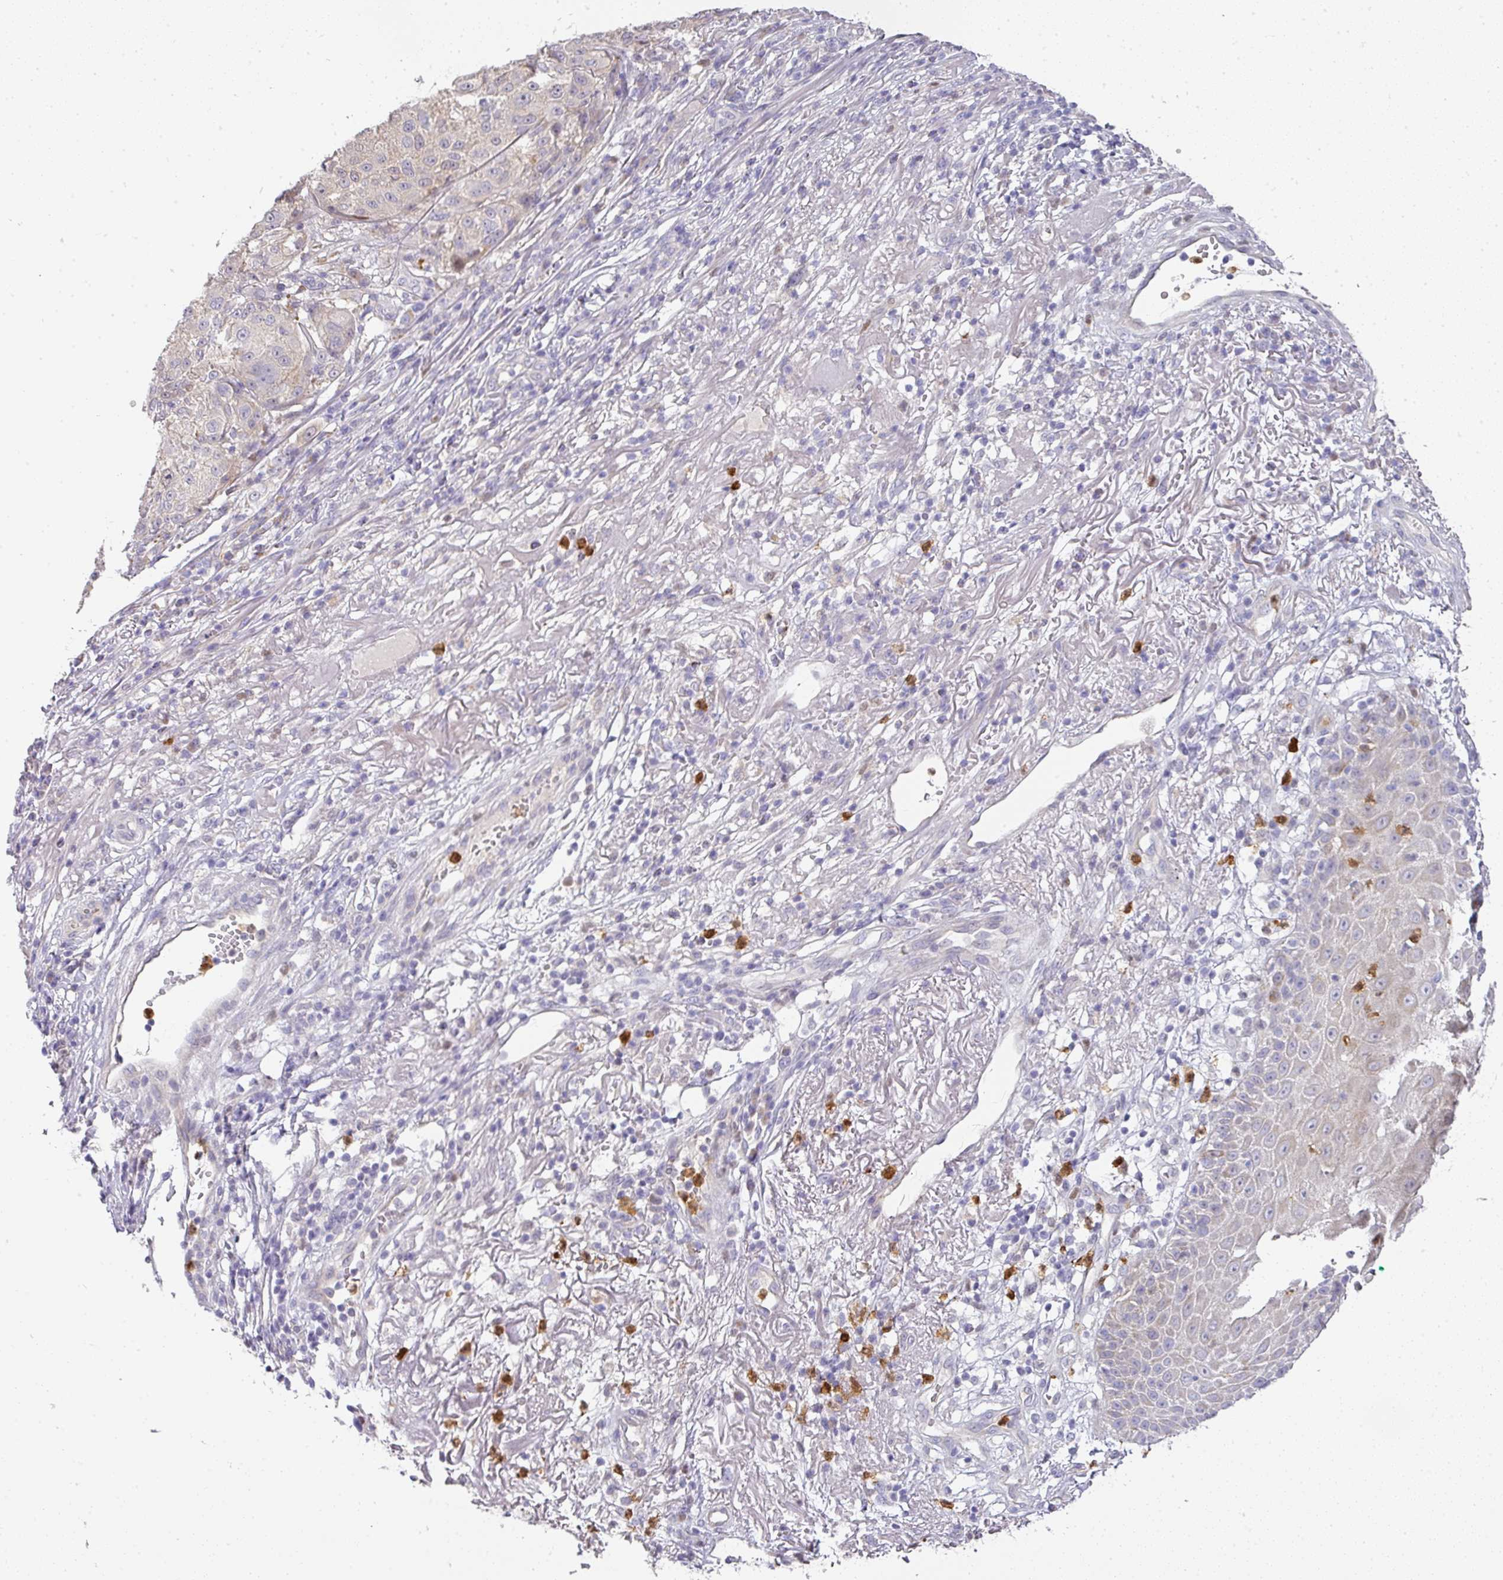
{"staining": {"intensity": "negative", "quantity": "none", "location": "none"}, "tissue": "melanoma", "cell_type": "Tumor cells", "image_type": "cancer", "snomed": [{"axis": "morphology", "description": "Necrosis, NOS"}, {"axis": "morphology", "description": "Malignant melanoma, NOS"}, {"axis": "topography", "description": "Skin"}], "caption": "Immunohistochemical staining of human malignant melanoma reveals no significant staining in tumor cells. The staining is performed using DAB brown chromogen with nuclei counter-stained in using hematoxylin.", "gene": "HHEX", "patient": {"sex": "female", "age": 87}}